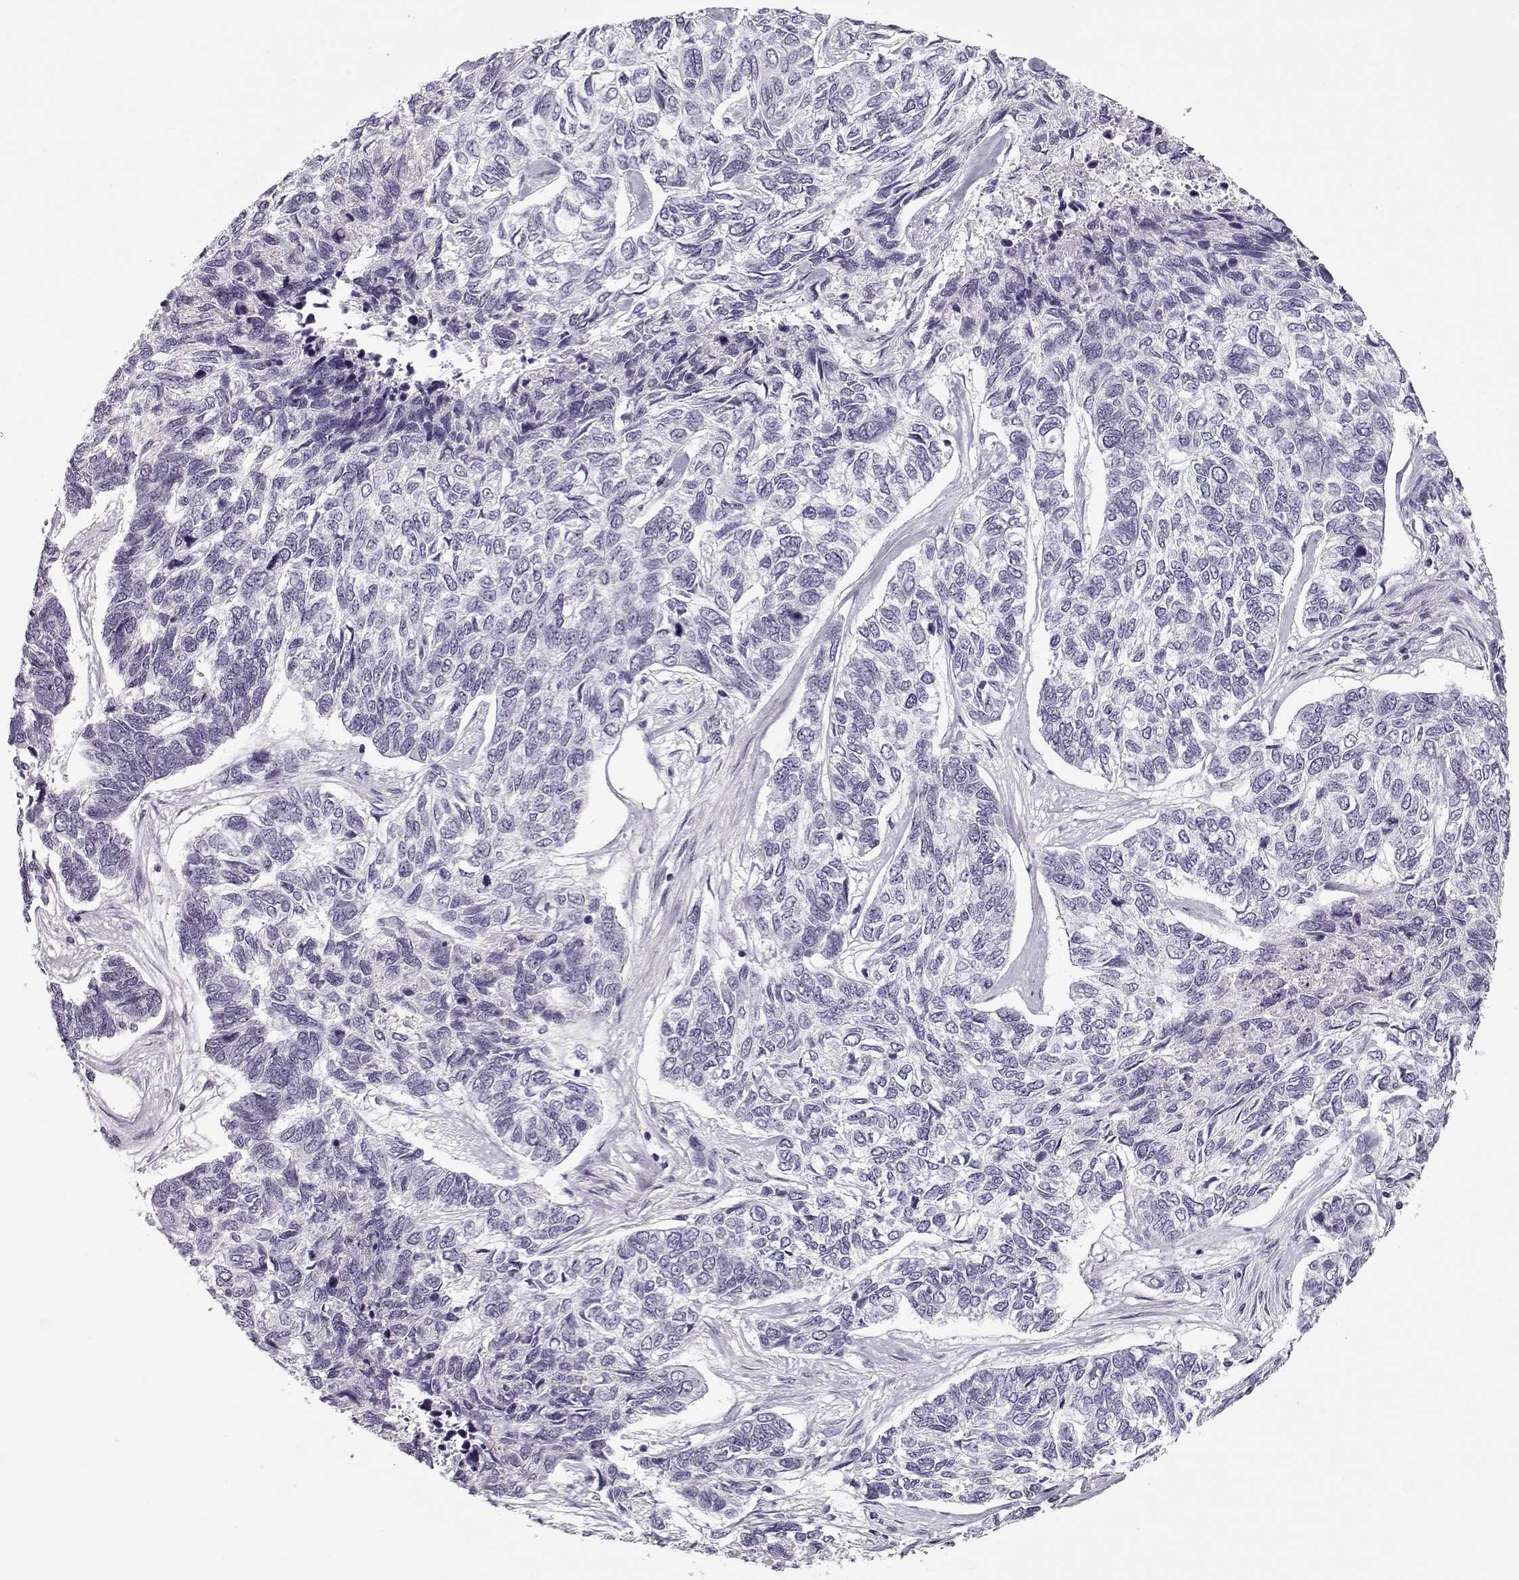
{"staining": {"intensity": "negative", "quantity": "none", "location": "none"}, "tissue": "skin cancer", "cell_type": "Tumor cells", "image_type": "cancer", "snomed": [{"axis": "morphology", "description": "Basal cell carcinoma"}, {"axis": "topography", "description": "Skin"}], "caption": "Basal cell carcinoma (skin) was stained to show a protein in brown. There is no significant staining in tumor cells. (DAB immunohistochemistry (IHC), high magnification).", "gene": "CCDC136", "patient": {"sex": "female", "age": 65}}